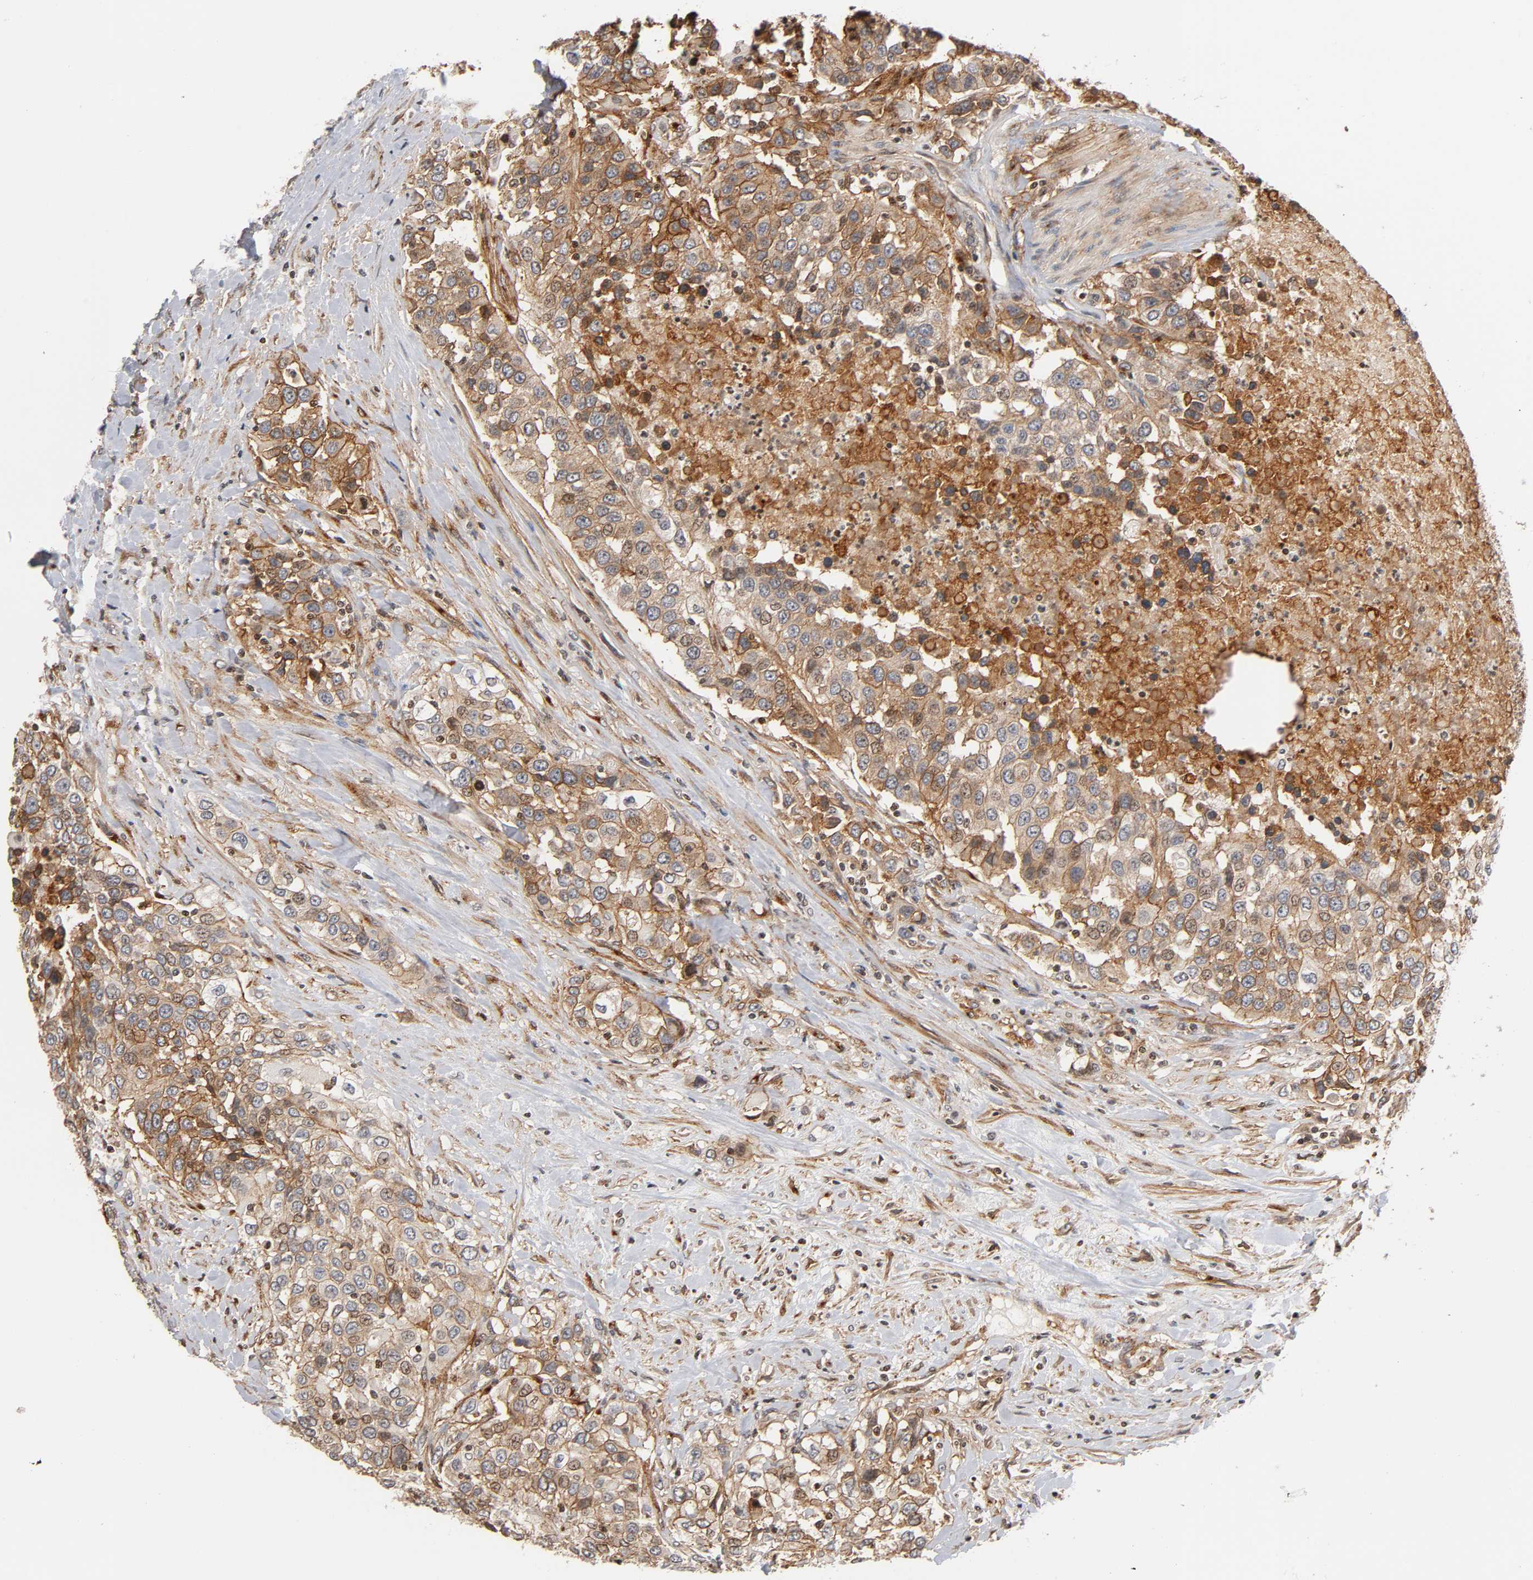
{"staining": {"intensity": "strong", "quantity": ">75%", "location": "cytoplasmic/membranous"}, "tissue": "urothelial cancer", "cell_type": "Tumor cells", "image_type": "cancer", "snomed": [{"axis": "morphology", "description": "Urothelial carcinoma, High grade"}, {"axis": "topography", "description": "Urinary bladder"}], "caption": "DAB (3,3'-diaminobenzidine) immunohistochemical staining of human urothelial cancer exhibits strong cytoplasmic/membranous protein positivity in approximately >75% of tumor cells. Nuclei are stained in blue.", "gene": "ITGAV", "patient": {"sex": "female", "age": 80}}